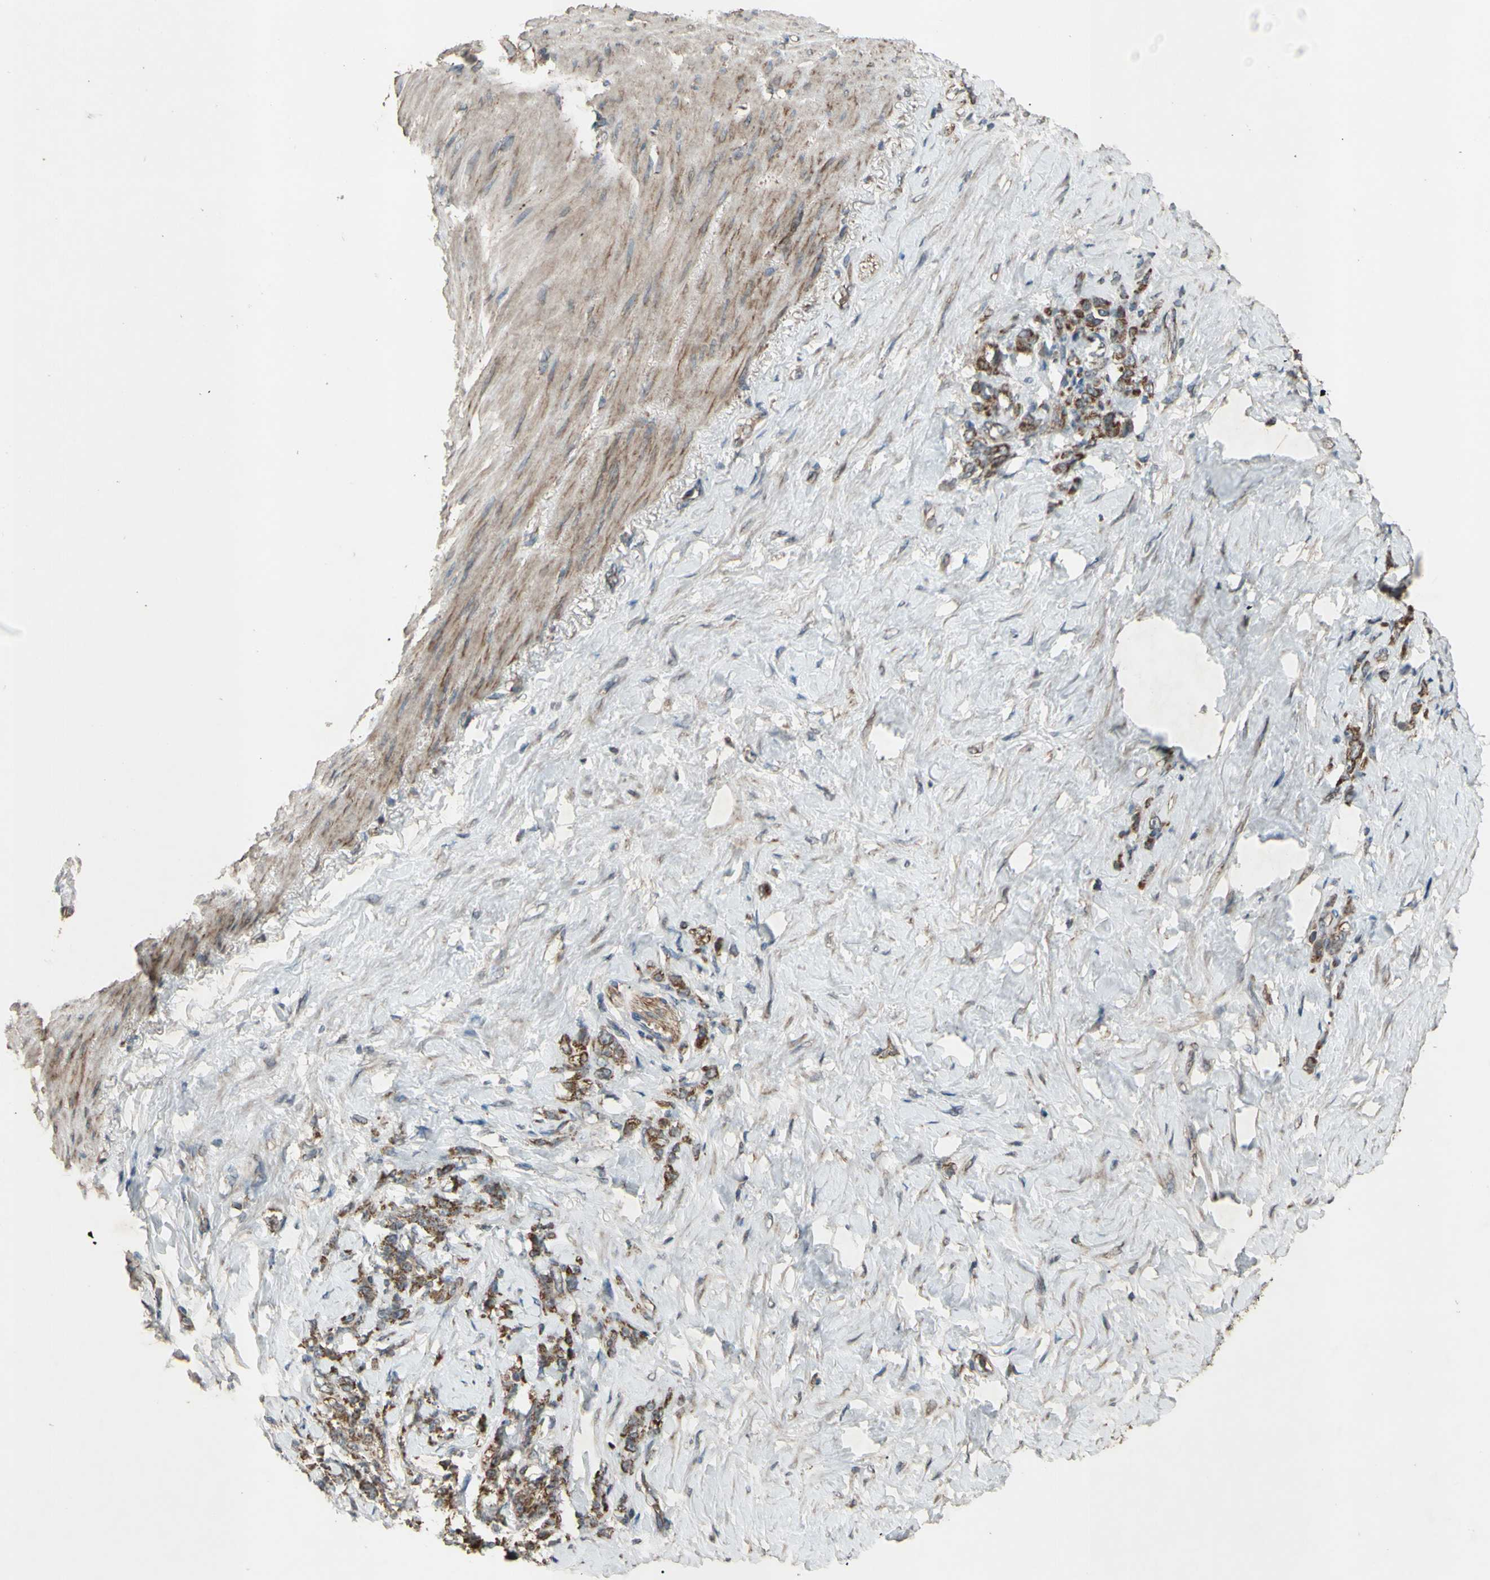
{"staining": {"intensity": "moderate", "quantity": ">75%", "location": "cytoplasmic/membranous"}, "tissue": "stomach cancer", "cell_type": "Tumor cells", "image_type": "cancer", "snomed": [{"axis": "morphology", "description": "Adenocarcinoma, NOS"}, {"axis": "topography", "description": "Stomach"}], "caption": "IHC of stomach cancer shows medium levels of moderate cytoplasmic/membranous expression in approximately >75% of tumor cells.", "gene": "ACOT8", "patient": {"sex": "male", "age": 82}}